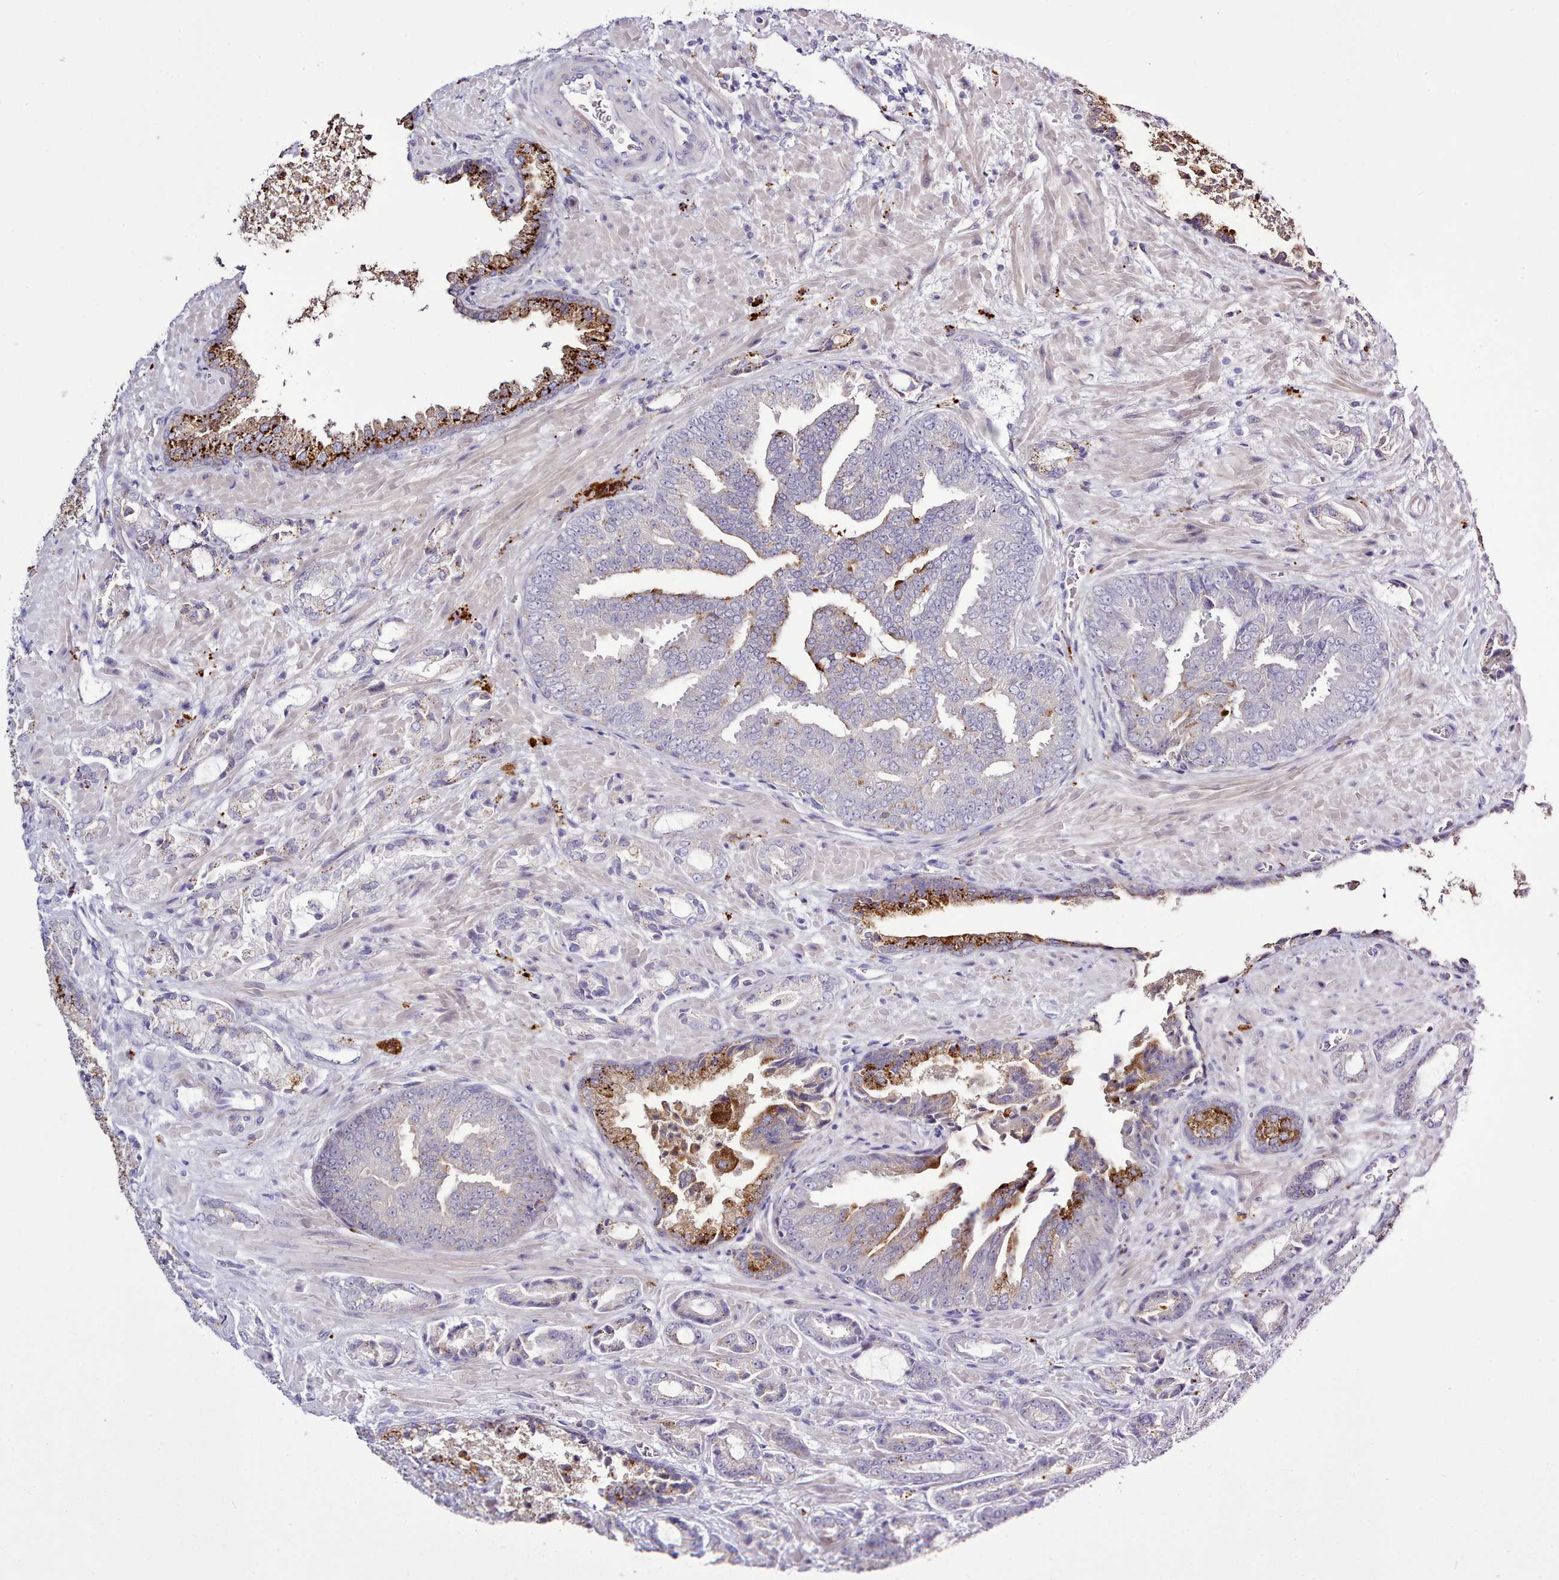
{"staining": {"intensity": "strong", "quantity": "25%-75%", "location": "cytoplasmic/membranous"}, "tissue": "prostate cancer", "cell_type": "Tumor cells", "image_type": "cancer", "snomed": [{"axis": "morphology", "description": "Adenocarcinoma, High grade"}, {"axis": "topography", "description": "Prostate"}], "caption": "This micrograph displays IHC staining of human prostate cancer, with high strong cytoplasmic/membranous positivity in approximately 25%-75% of tumor cells.", "gene": "SRD5A1", "patient": {"sex": "male", "age": 68}}